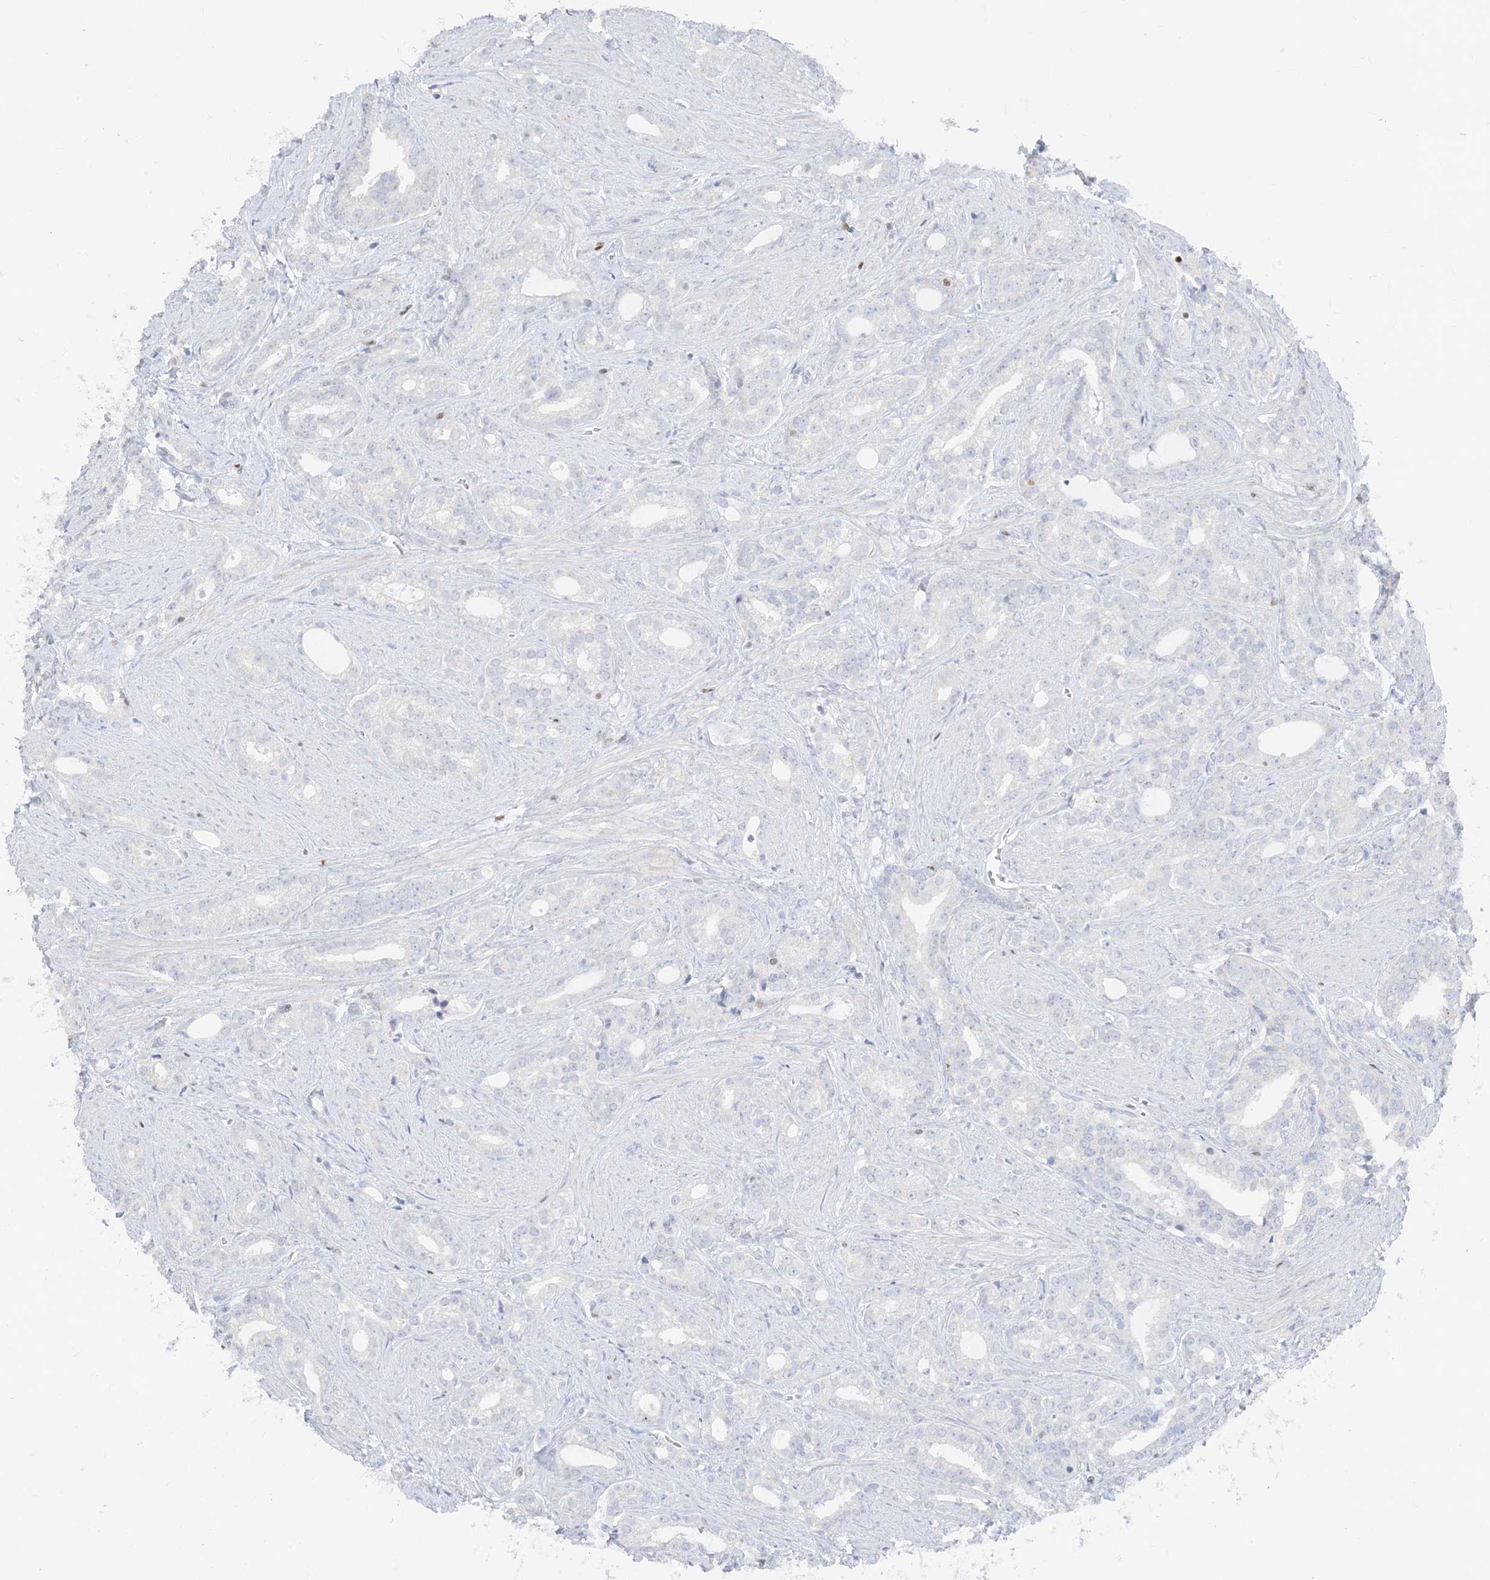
{"staining": {"intensity": "negative", "quantity": "none", "location": "none"}, "tissue": "prostate cancer", "cell_type": "Tumor cells", "image_type": "cancer", "snomed": [{"axis": "morphology", "description": "Adenocarcinoma, High grade"}, {"axis": "topography", "description": "Prostate and seminal vesicle, NOS"}], "caption": "High magnification brightfield microscopy of prostate cancer stained with DAB (3,3'-diaminobenzidine) (brown) and counterstained with hematoxylin (blue): tumor cells show no significant staining.", "gene": "TBX21", "patient": {"sex": "male", "age": 67}}